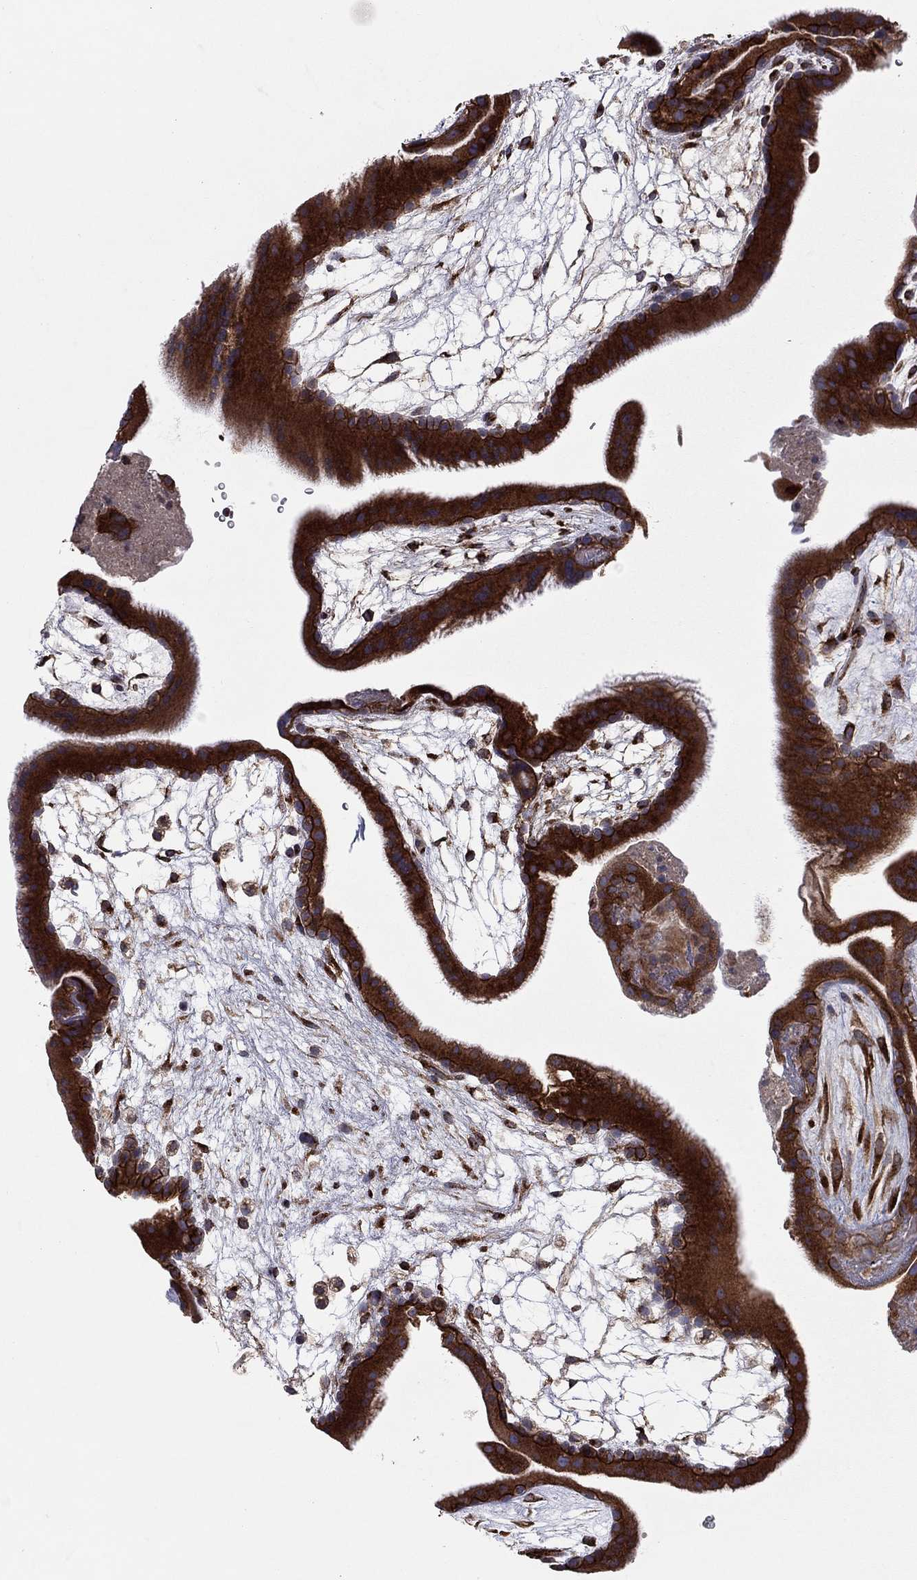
{"staining": {"intensity": "strong", "quantity": ">75%", "location": "cytoplasmic/membranous"}, "tissue": "placenta", "cell_type": "Decidual cells", "image_type": "normal", "snomed": [{"axis": "morphology", "description": "Normal tissue, NOS"}, {"axis": "topography", "description": "Placenta"}], "caption": "DAB immunohistochemical staining of benign placenta exhibits strong cytoplasmic/membranous protein staining in approximately >75% of decidual cells.", "gene": "YIF1A", "patient": {"sex": "female", "age": 19}}